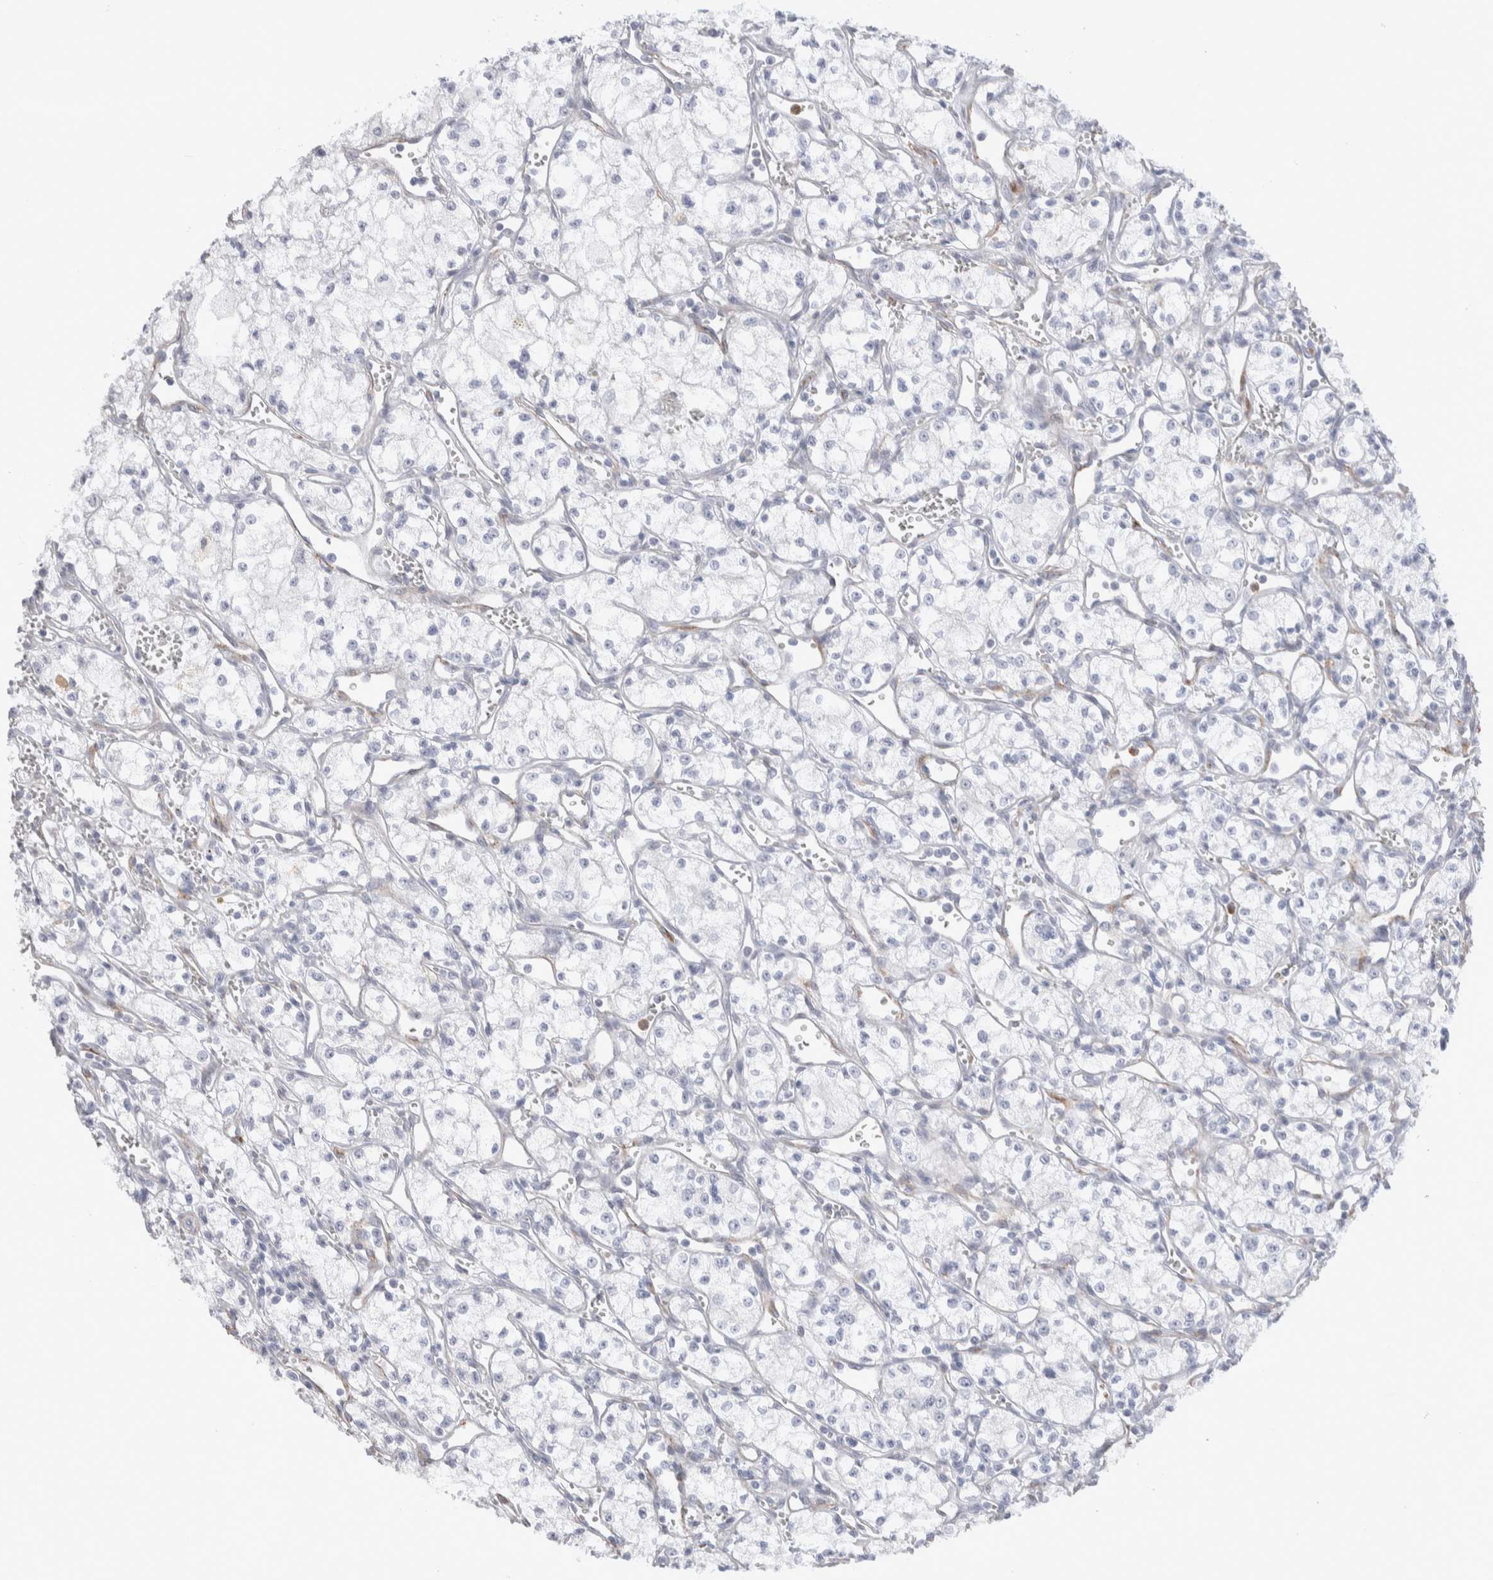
{"staining": {"intensity": "negative", "quantity": "none", "location": "none"}, "tissue": "renal cancer", "cell_type": "Tumor cells", "image_type": "cancer", "snomed": [{"axis": "morphology", "description": "Adenocarcinoma, NOS"}, {"axis": "topography", "description": "Kidney"}], "caption": "Immunohistochemistry (IHC) micrograph of neoplastic tissue: human renal cancer stained with DAB (3,3'-diaminobenzidine) exhibits no significant protein expression in tumor cells.", "gene": "SEPTIN4", "patient": {"sex": "male", "age": 59}}